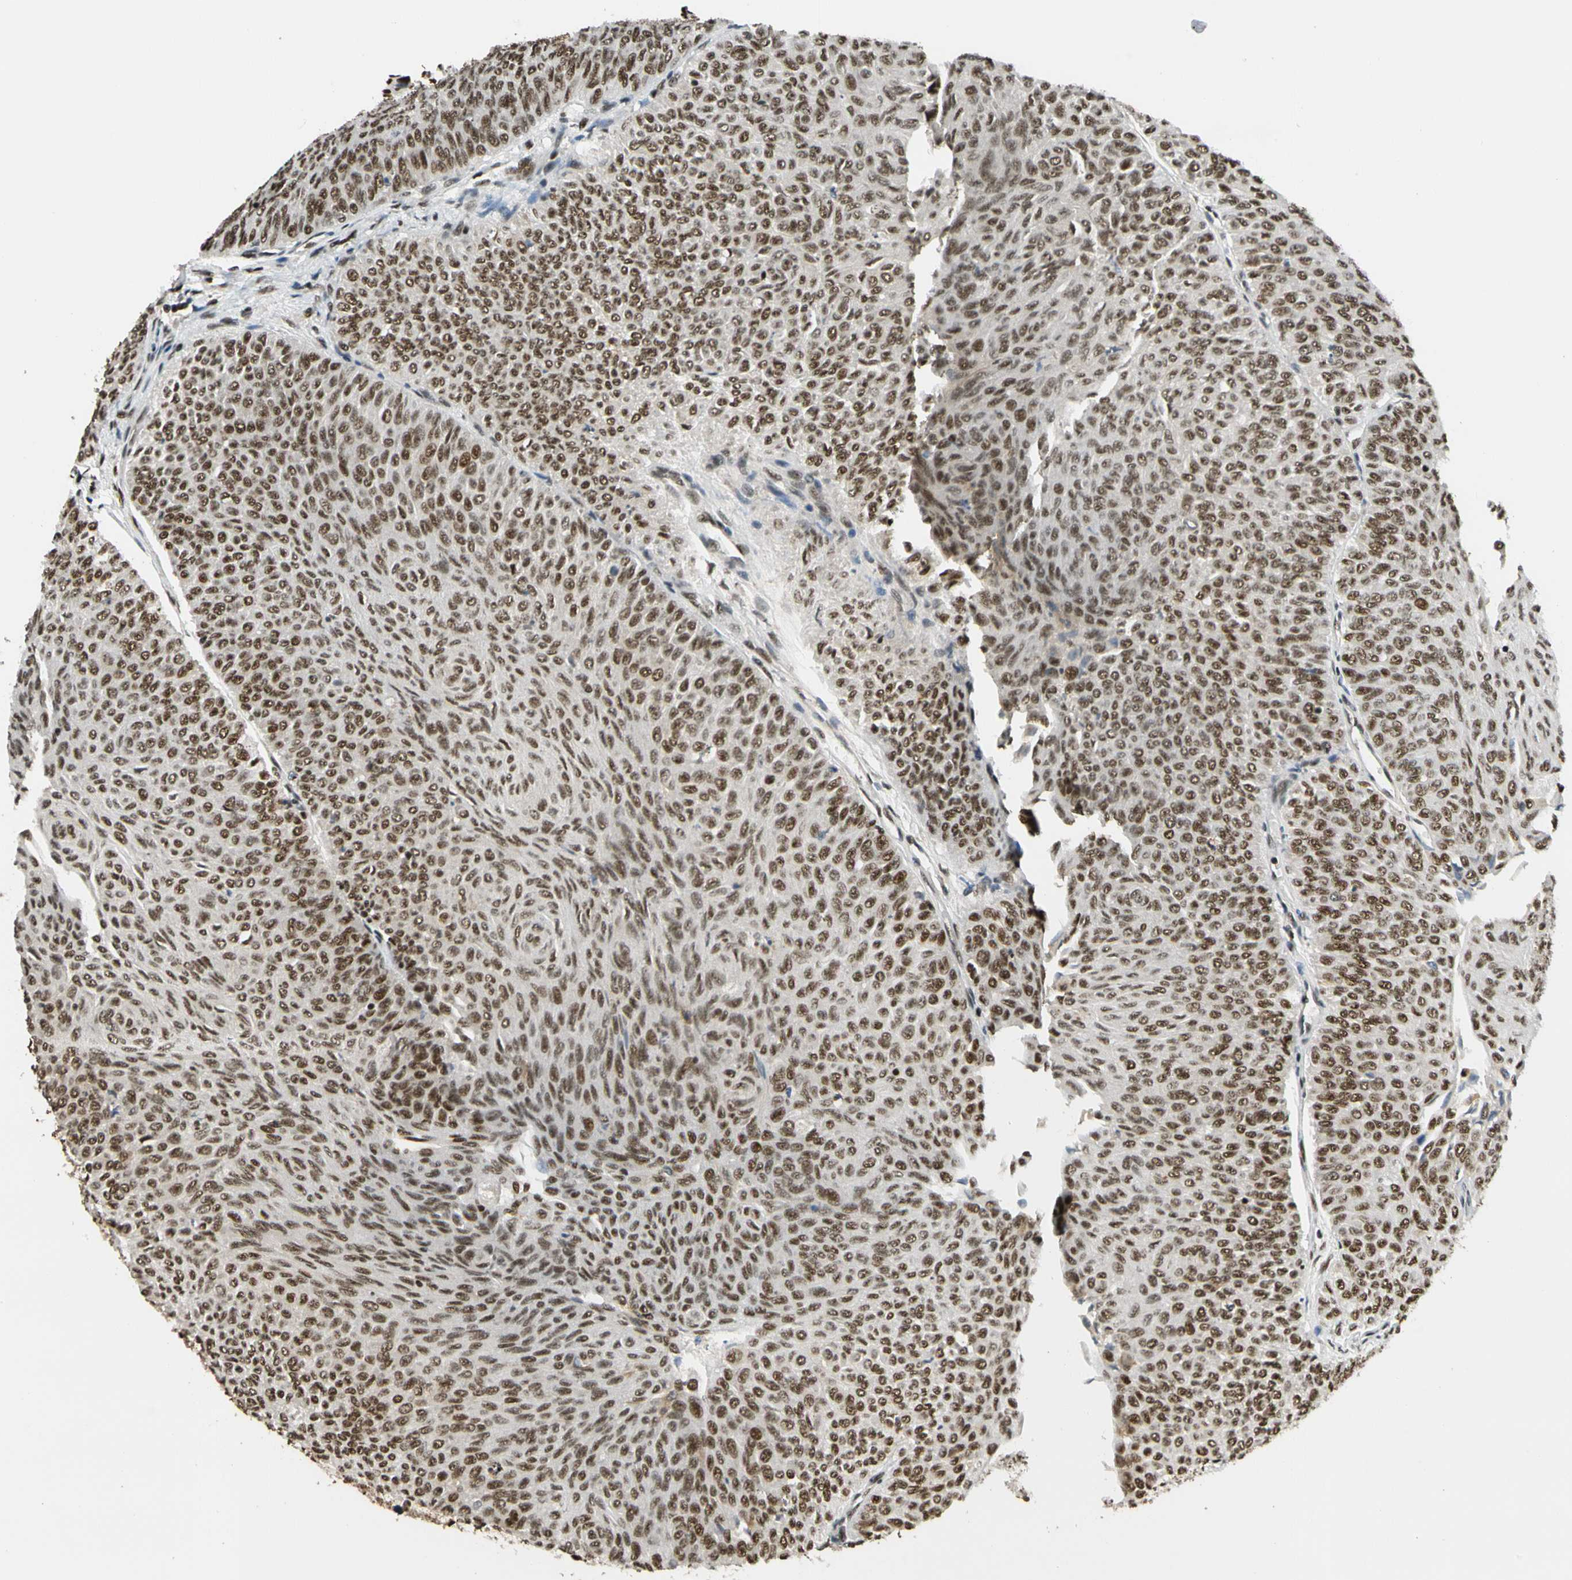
{"staining": {"intensity": "moderate", "quantity": ">75%", "location": "nuclear"}, "tissue": "urothelial cancer", "cell_type": "Tumor cells", "image_type": "cancer", "snomed": [{"axis": "morphology", "description": "Urothelial carcinoma, Low grade"}, {"axis": "topography", "description": "Urinary bladder"}], "caption": "A photomicrograph of low-grade urothelial carcinoma stained for a protein exhibits moderate nuclear brown staining in tumor cells. Immunohistochemistry stains the protein in brown and the nuclei are stained blue.", "gene": "CDK12", "patient": {"sex": "male", "age": 78}}